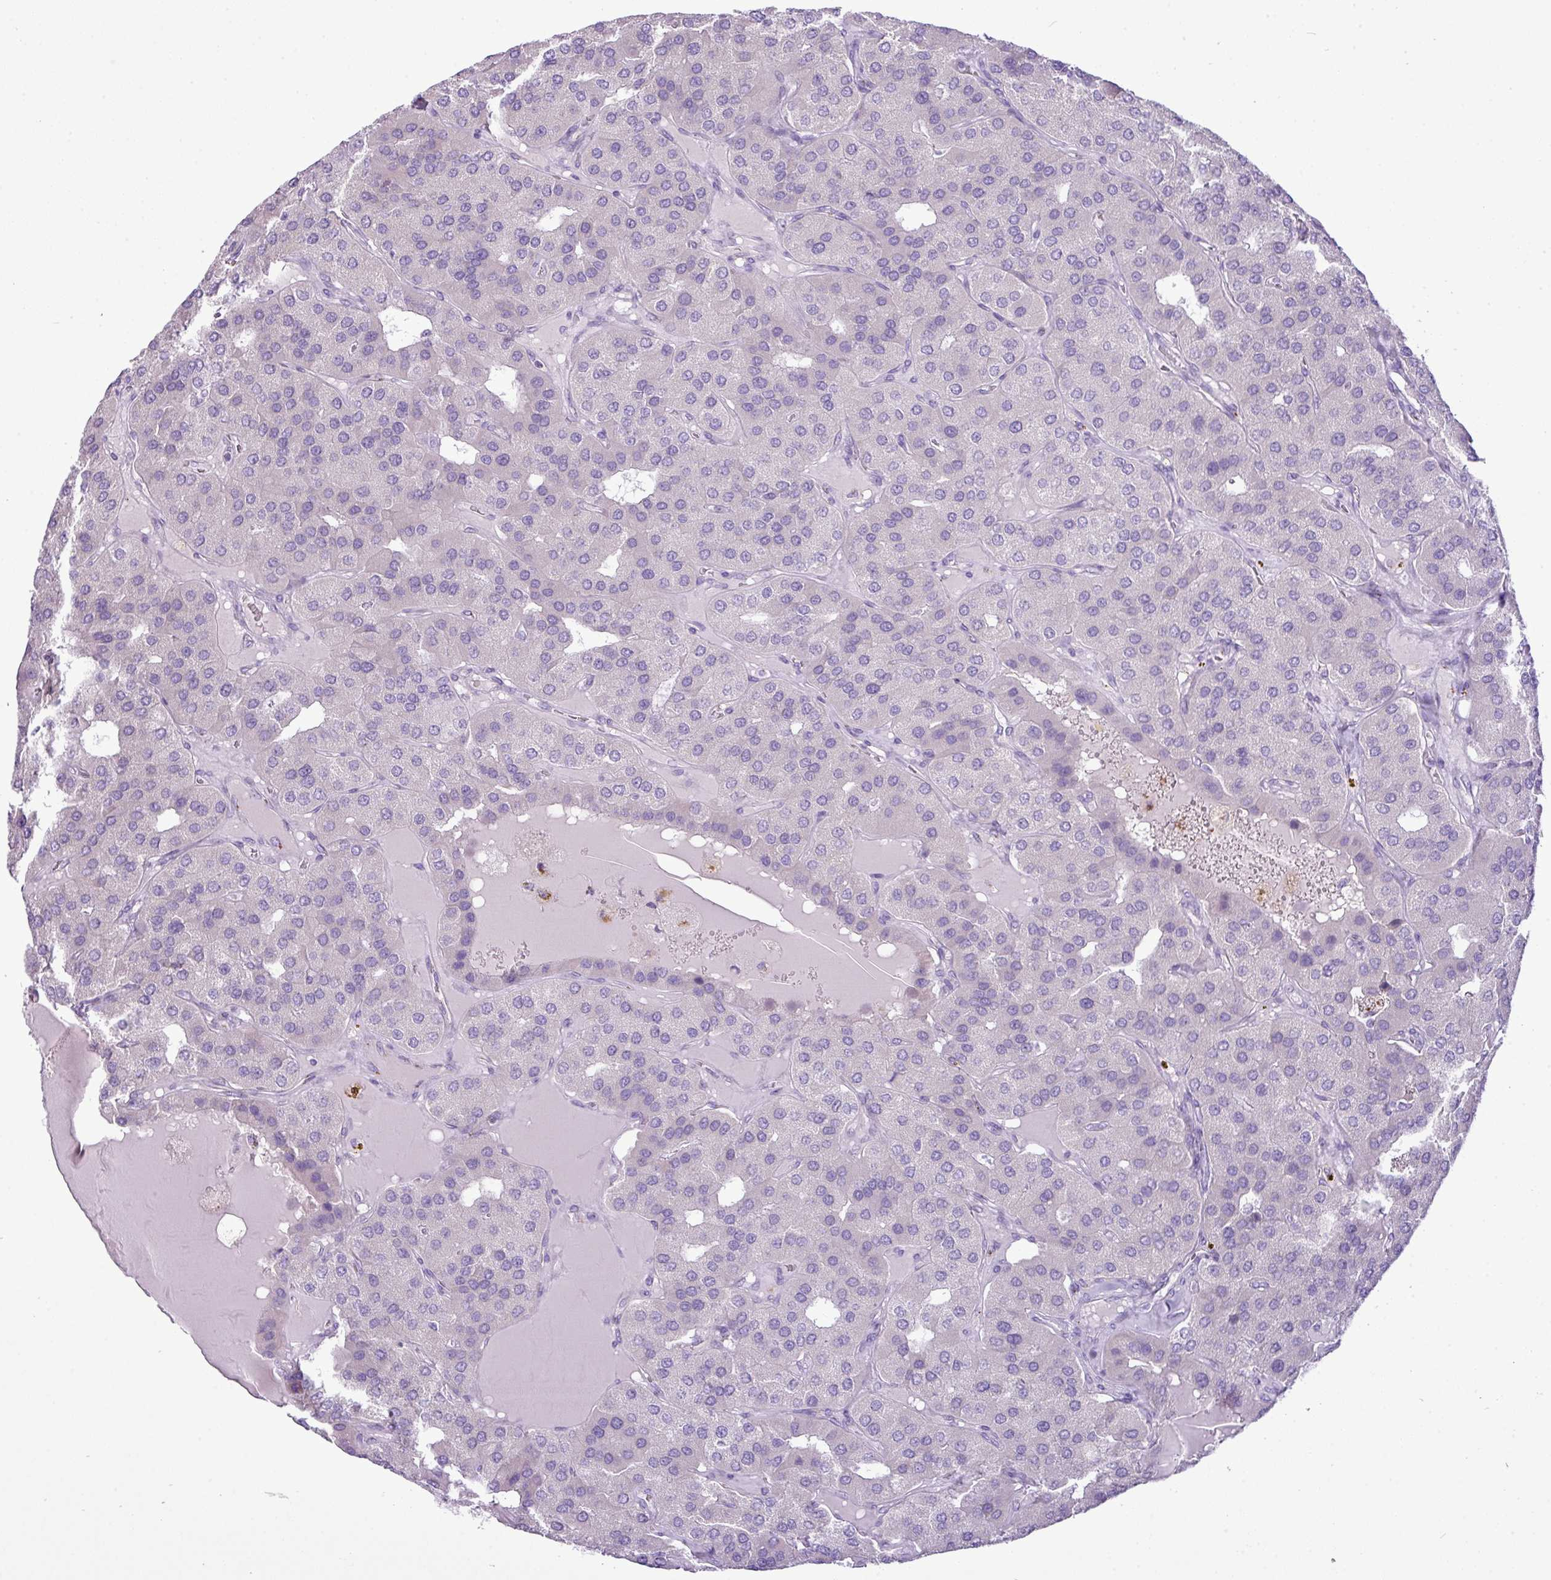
{"staining": {"intensity": "negative", "quantity": "none", "location": "none"}, "tissue": "parathyroid gland", "cell_type": "Glandular cells", "image_type": "normal", "snomed": [{"axis": "morphology", "description": "Normal tissue, NOS"}, {"axis": "morphology", "description": "Adenoma, NOS"}, {"axis": "topography", "description": "Parathyroid gland"}], "caption": "Immunohistochemistry (IHC) photomicrograph of benign parathyroid gland: human parathyroid gland stained with DAB demonstrates no significant protein staining in glandular cells.", "gene": "FAM43A", "patient": {"sex": "female", "age": 86}}